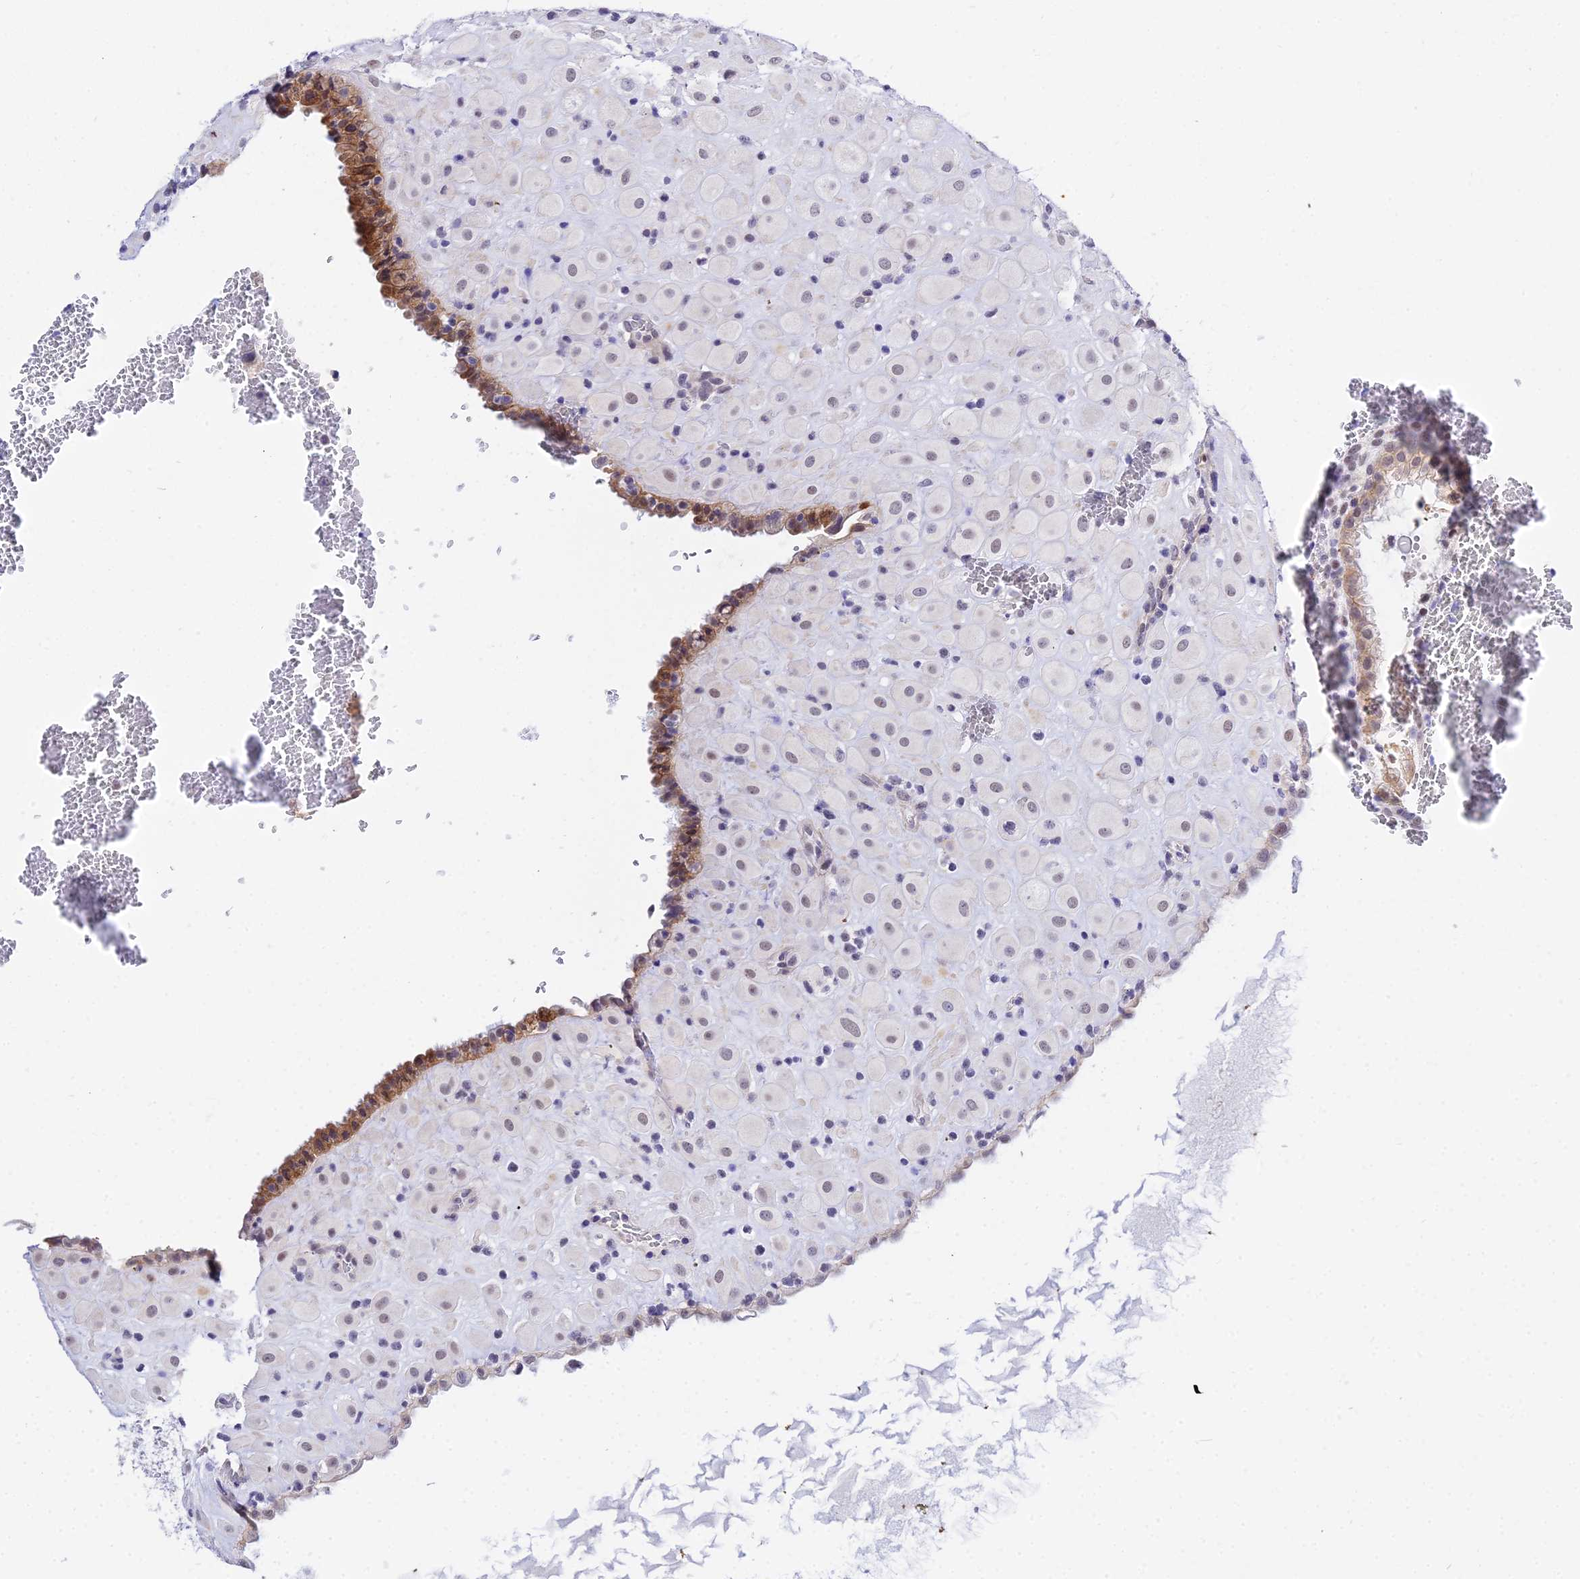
{"staining": {"intensity": "weak", "quantity": "25%-75%", "location": "nuclear"}, "tissue": "placenta", "cell_type": "Decidual cells", "image_type": "normal", "snomed": [{"axis": "morphology", "description": "Normal tissue, NOS"}, {"axis": "topography", "description": "Placenta"}], "caption": "A high-resolution photomicrograph shows immunohistochemistry (IHC) staining of normal placenta, which demonstrates weak nuclear staining in about 25%-75% of decidual cells. (Stains: DAB (3,3'-diaminobenzidine) in brown, nuclei in blue, Microscopy: brightfield microscopy at high magnification).", "gene": "ZNF628", "patient": {"sex": "female", "age": 35}}